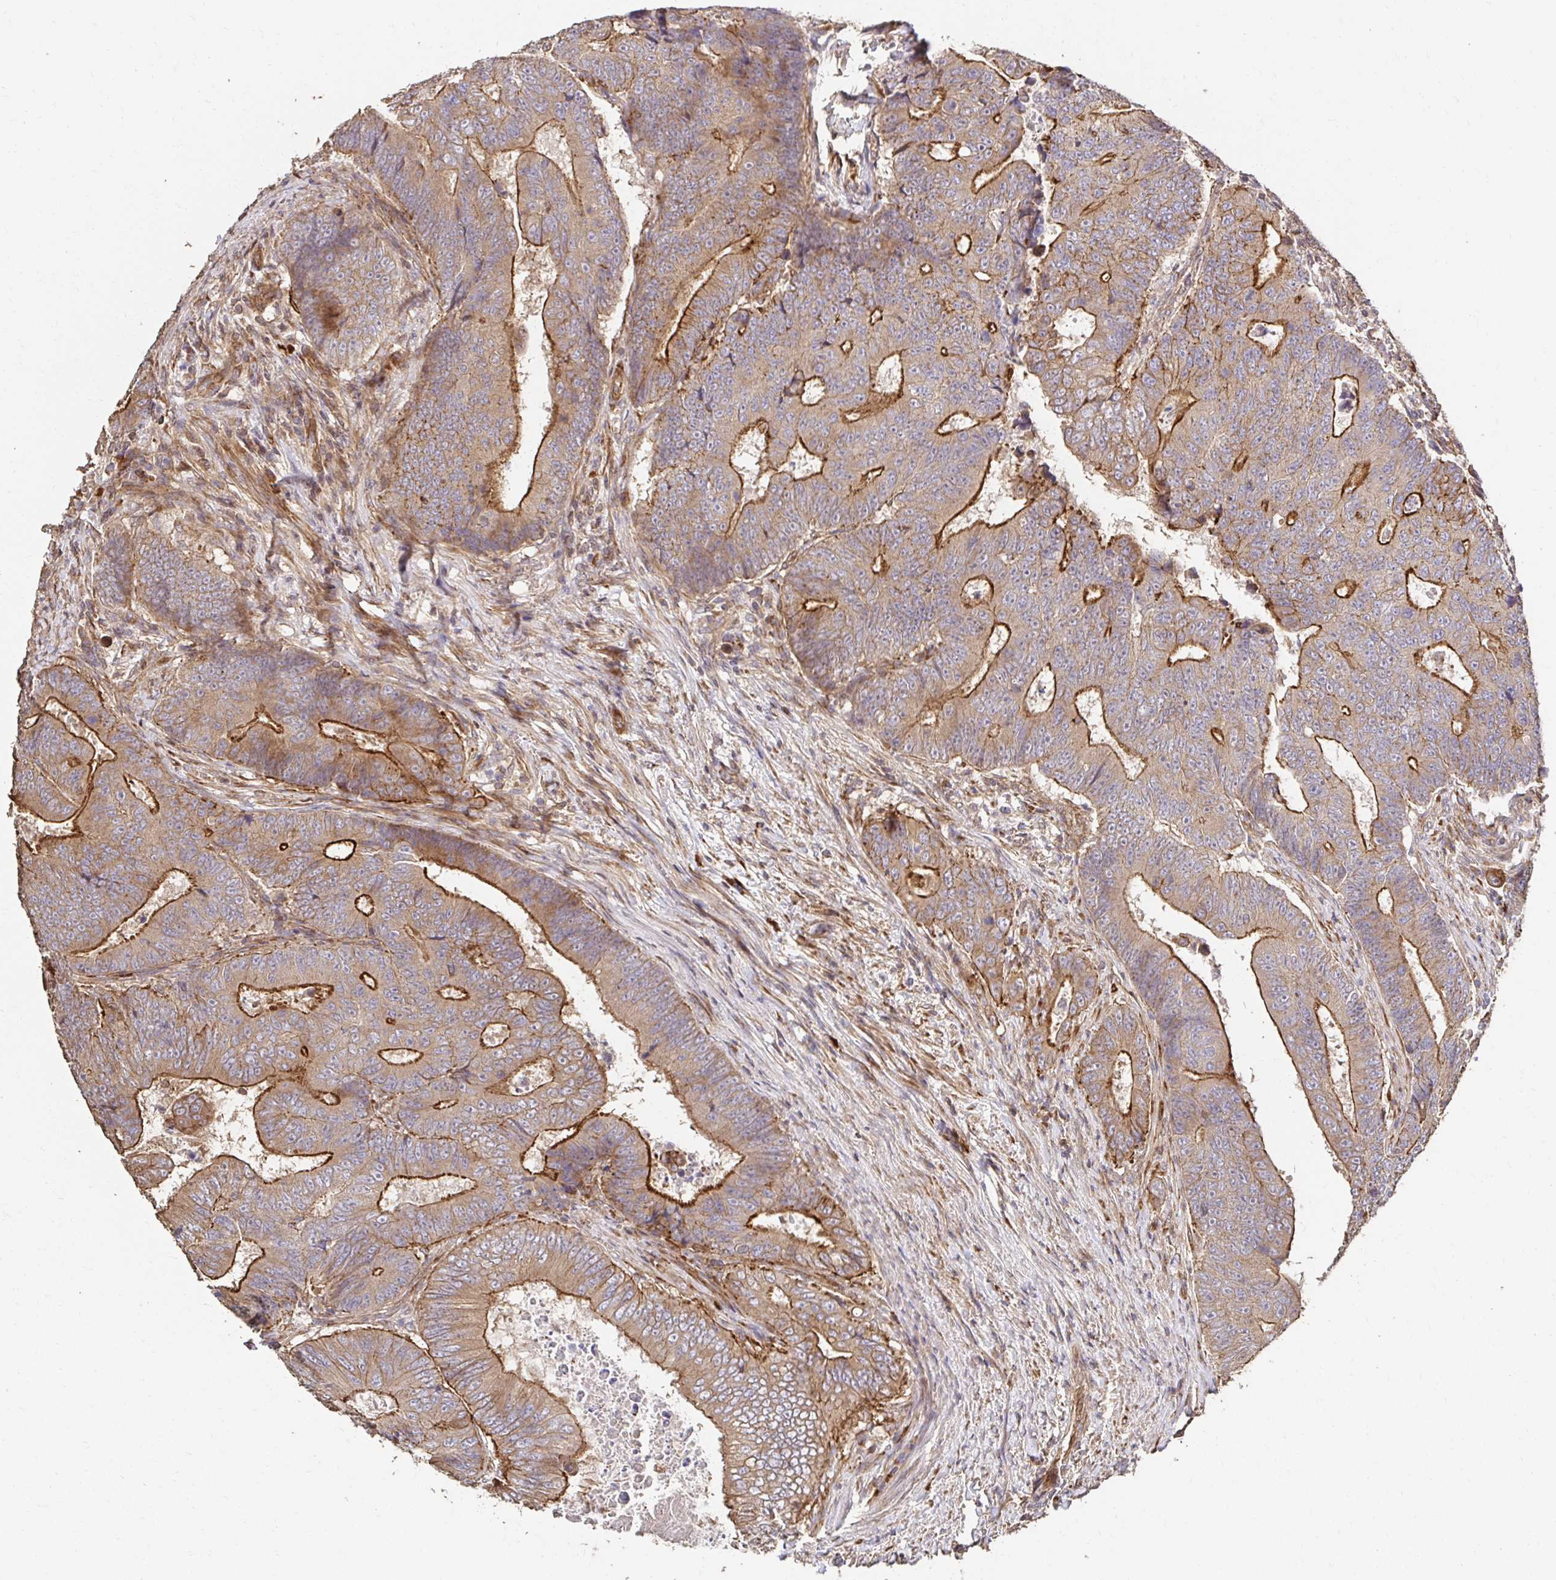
{"staining": {"intensity": "moderate", "quantity": ">75%", "location": "cytoplasmic/membranous"}, "tissue": "colorectal cancer", "cell_type": "Tumor cells", "image_type": "cancer", "snomed": [{"axis": "morphology", "description": "Adenocarcinoma, NOS"}, {"axis": "topography", "description": "Colon"}], "caption": "Colorectal cancer tissue displays moderate cytoplasmic/membranous positivity in about >75% of tumor cells, visualized by immunohistochemistry.", "gene": "APBB1", "patient": {"sex": "female", "age": 48}}